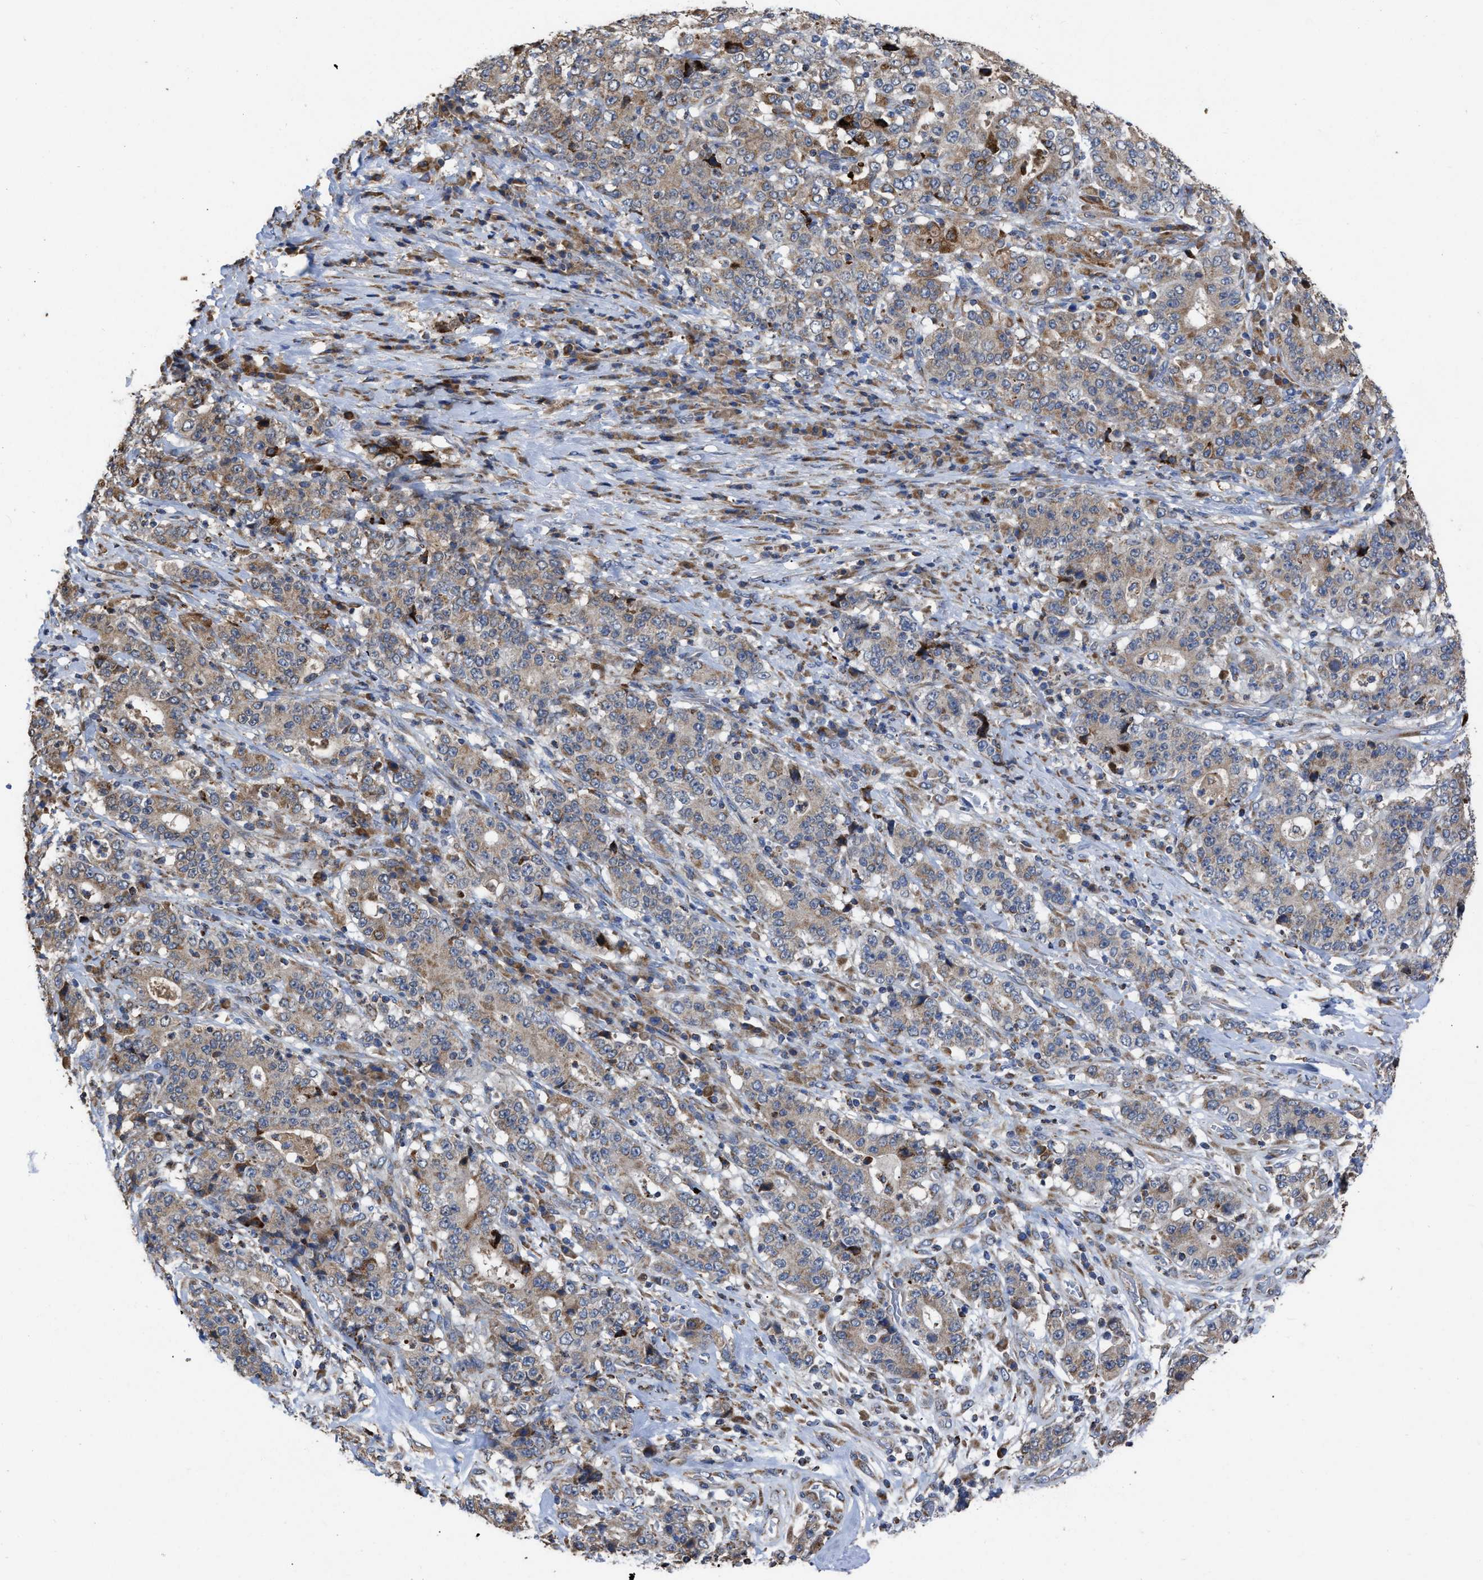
{"staining": {"intensity": "moderate", "quantity": ">75%", "location": "cytoplasmic/membranous"}, "tissue": "stomach cancer", "cell_type": "Tumor cells", "image_type": "cancer", "snomed": [{"axis": "morphology", "description": "Normal tissue, NOS"}, {"axis": "morphology", "description": "Adenocarcinoma, NOS"}, {"axis": "topography", "description": "Stomach, upper"}, {"axis": "topography", "description": "Stomach"}], "caption": "Stomach cancer stained with a brown dye displays moderate cytoplasmic/membranous positive positivity in approximately >75% of tumor cells.", "gene": "AK2", "patient": {"sex": "male", "age": 59}}